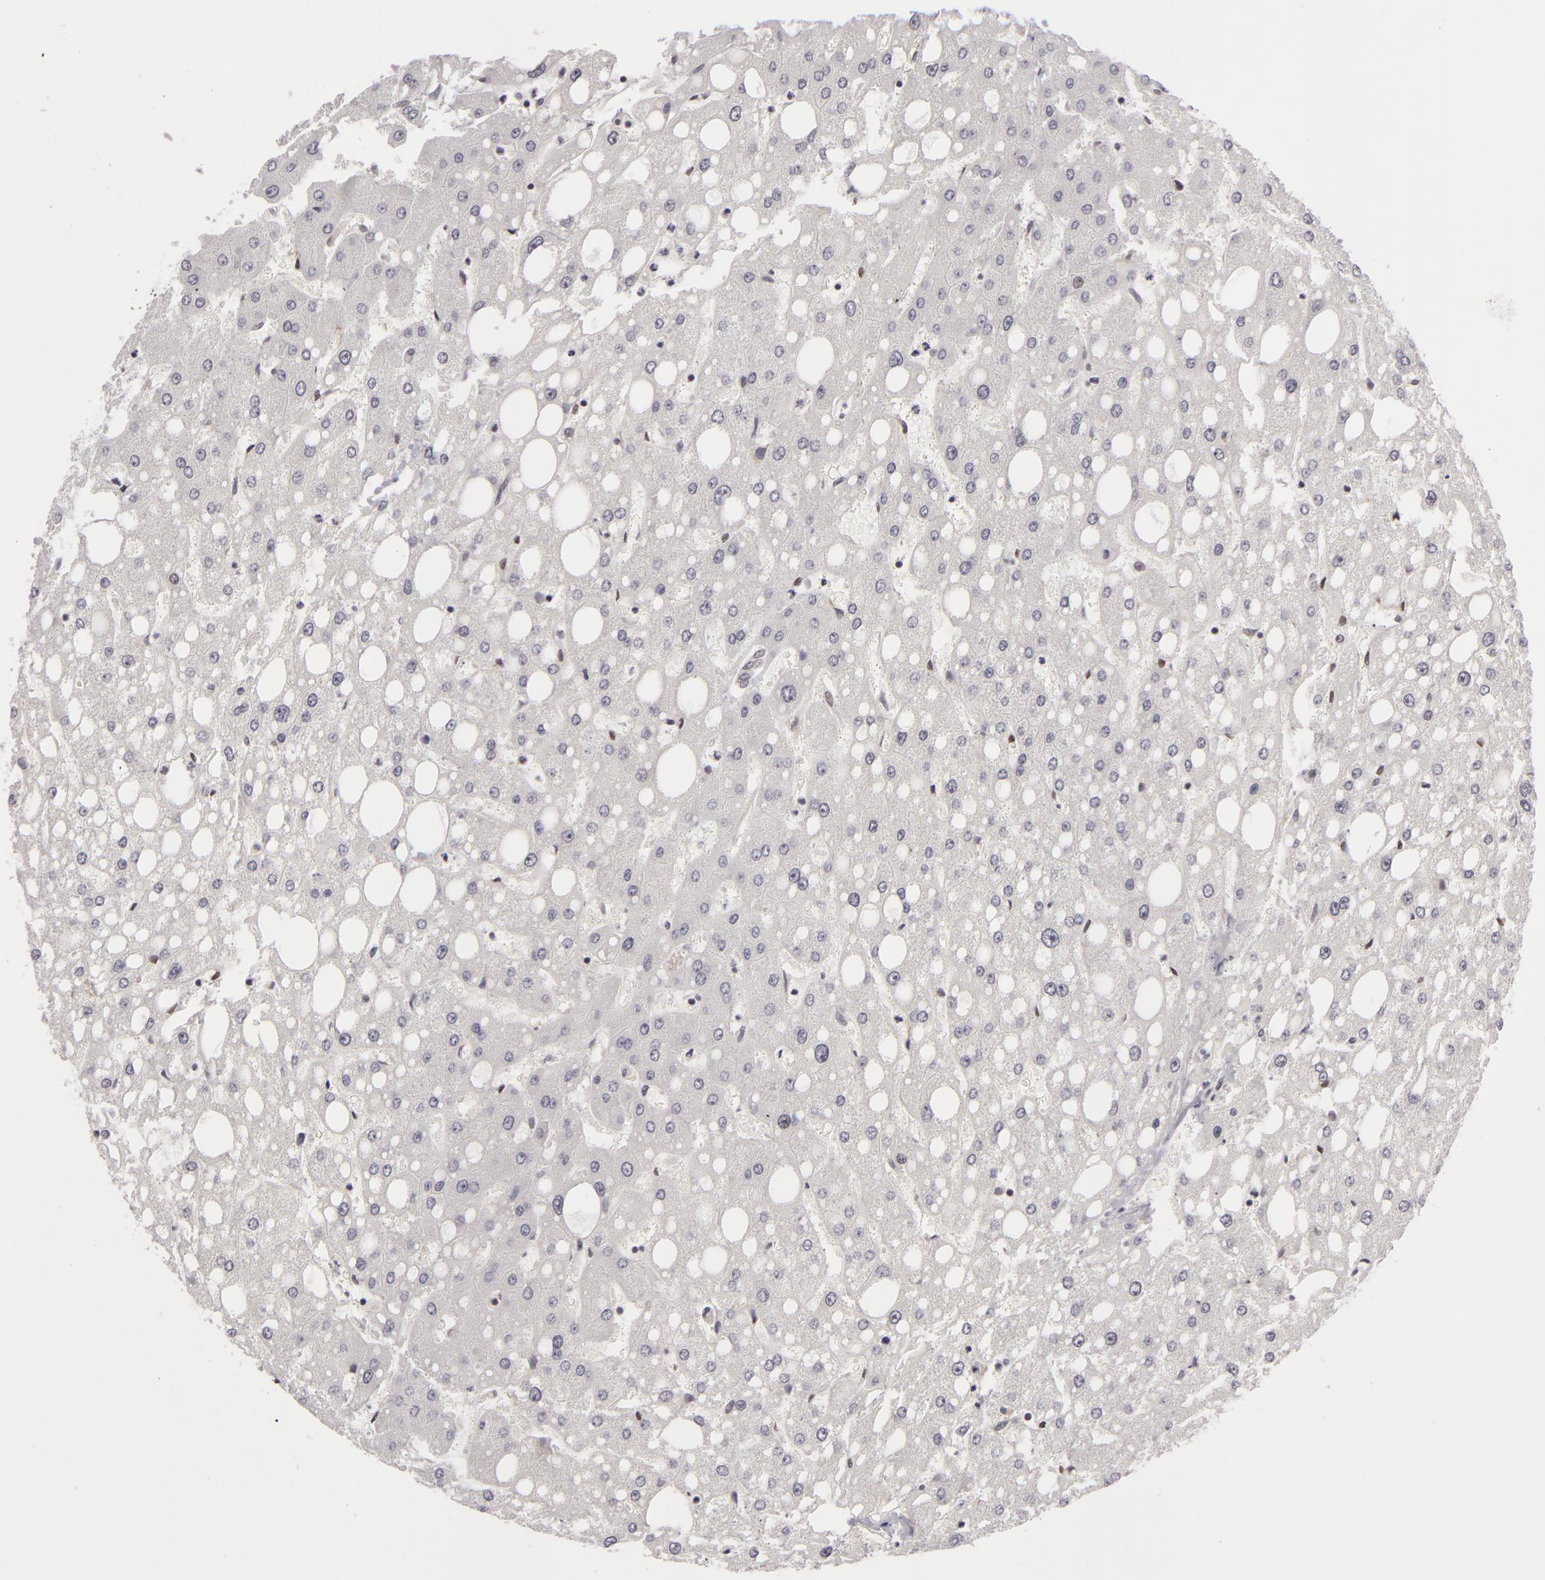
{"staining": {"intensity": "negative", "quantity": "none", "location": "none"}, "tissue": "liver", "cell_type": "Cholangiocytes", "image_type": "normal", "snomed": [{"axis": "morphology", "description": "Normal tissue, NOS"}, {"axis": "topography", "description": "Liver"}], "caption": "Immunohistochemistry (IHC) of unremarkable liver shows no staining in cholangiocytes. (Stains: DAB (3,3'-diaminobenzidine) IHC with hematoxylin counter stain, Microscopy: brightfield microscopy at high magnification).", "gene": "RRP7A", "patient": {"sex": "male", "age": 49}}